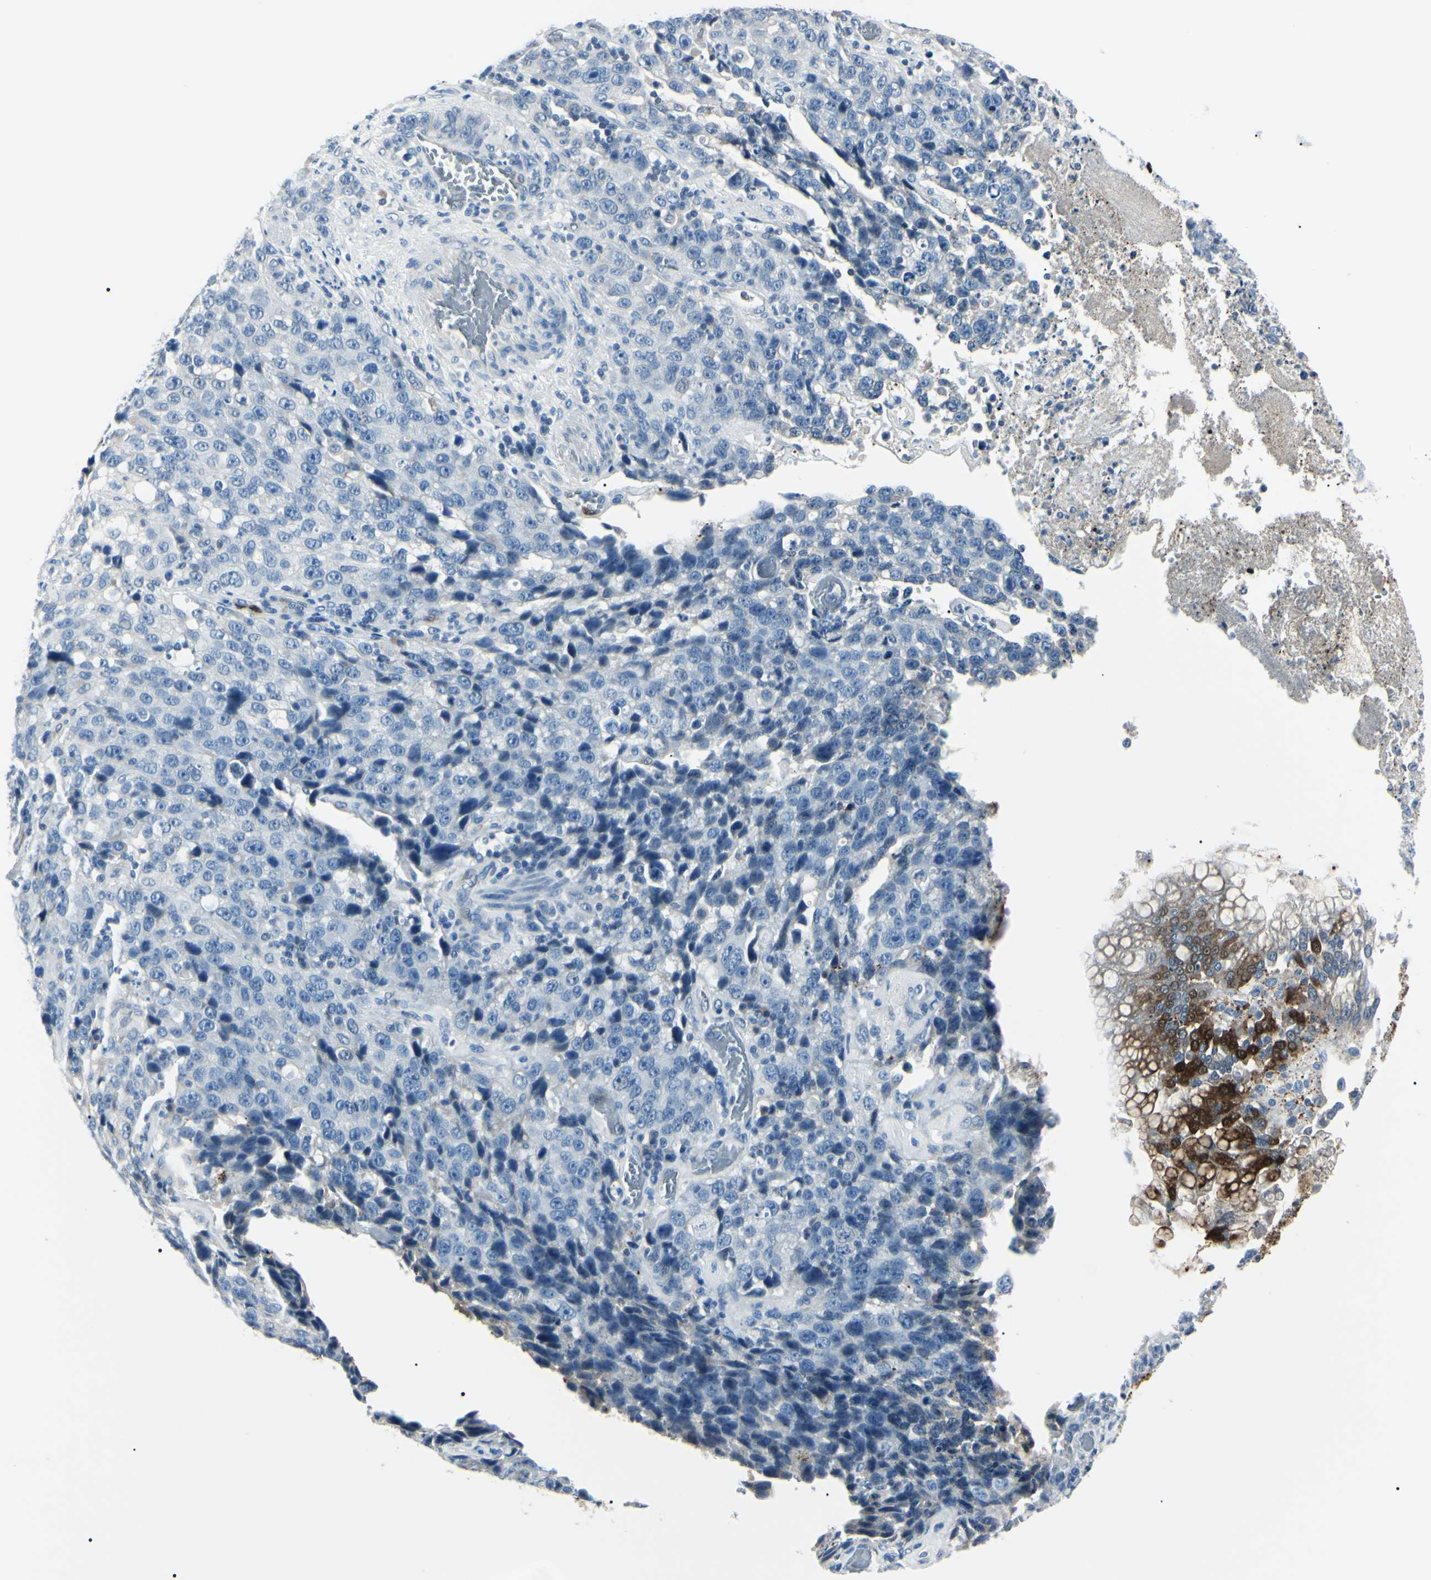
{"staining": {"intensity": "negative", "quantity": "none", "location": "none"}, "tissue": "stomach cancer", "cell_type": "Tumor cells", "image_type": "cancer", "snomed": [{"axis": "morphology", "description": "Normal tissue, NOS"}, {"axis": "morphology", "description": "Adenocarcinoma, NOS"}, {"axis": "topography", "description": "Stomach"}], "caption": "A photomicrograph of human adenocarcinoma (stomach) is negative for staining in tumor cells. The staining is performed using DAB brown chromogen with nuclei counter-stained in using hematoxylin.", "gene": "CA2", "patient": {"sex": "male", "age": 48}}